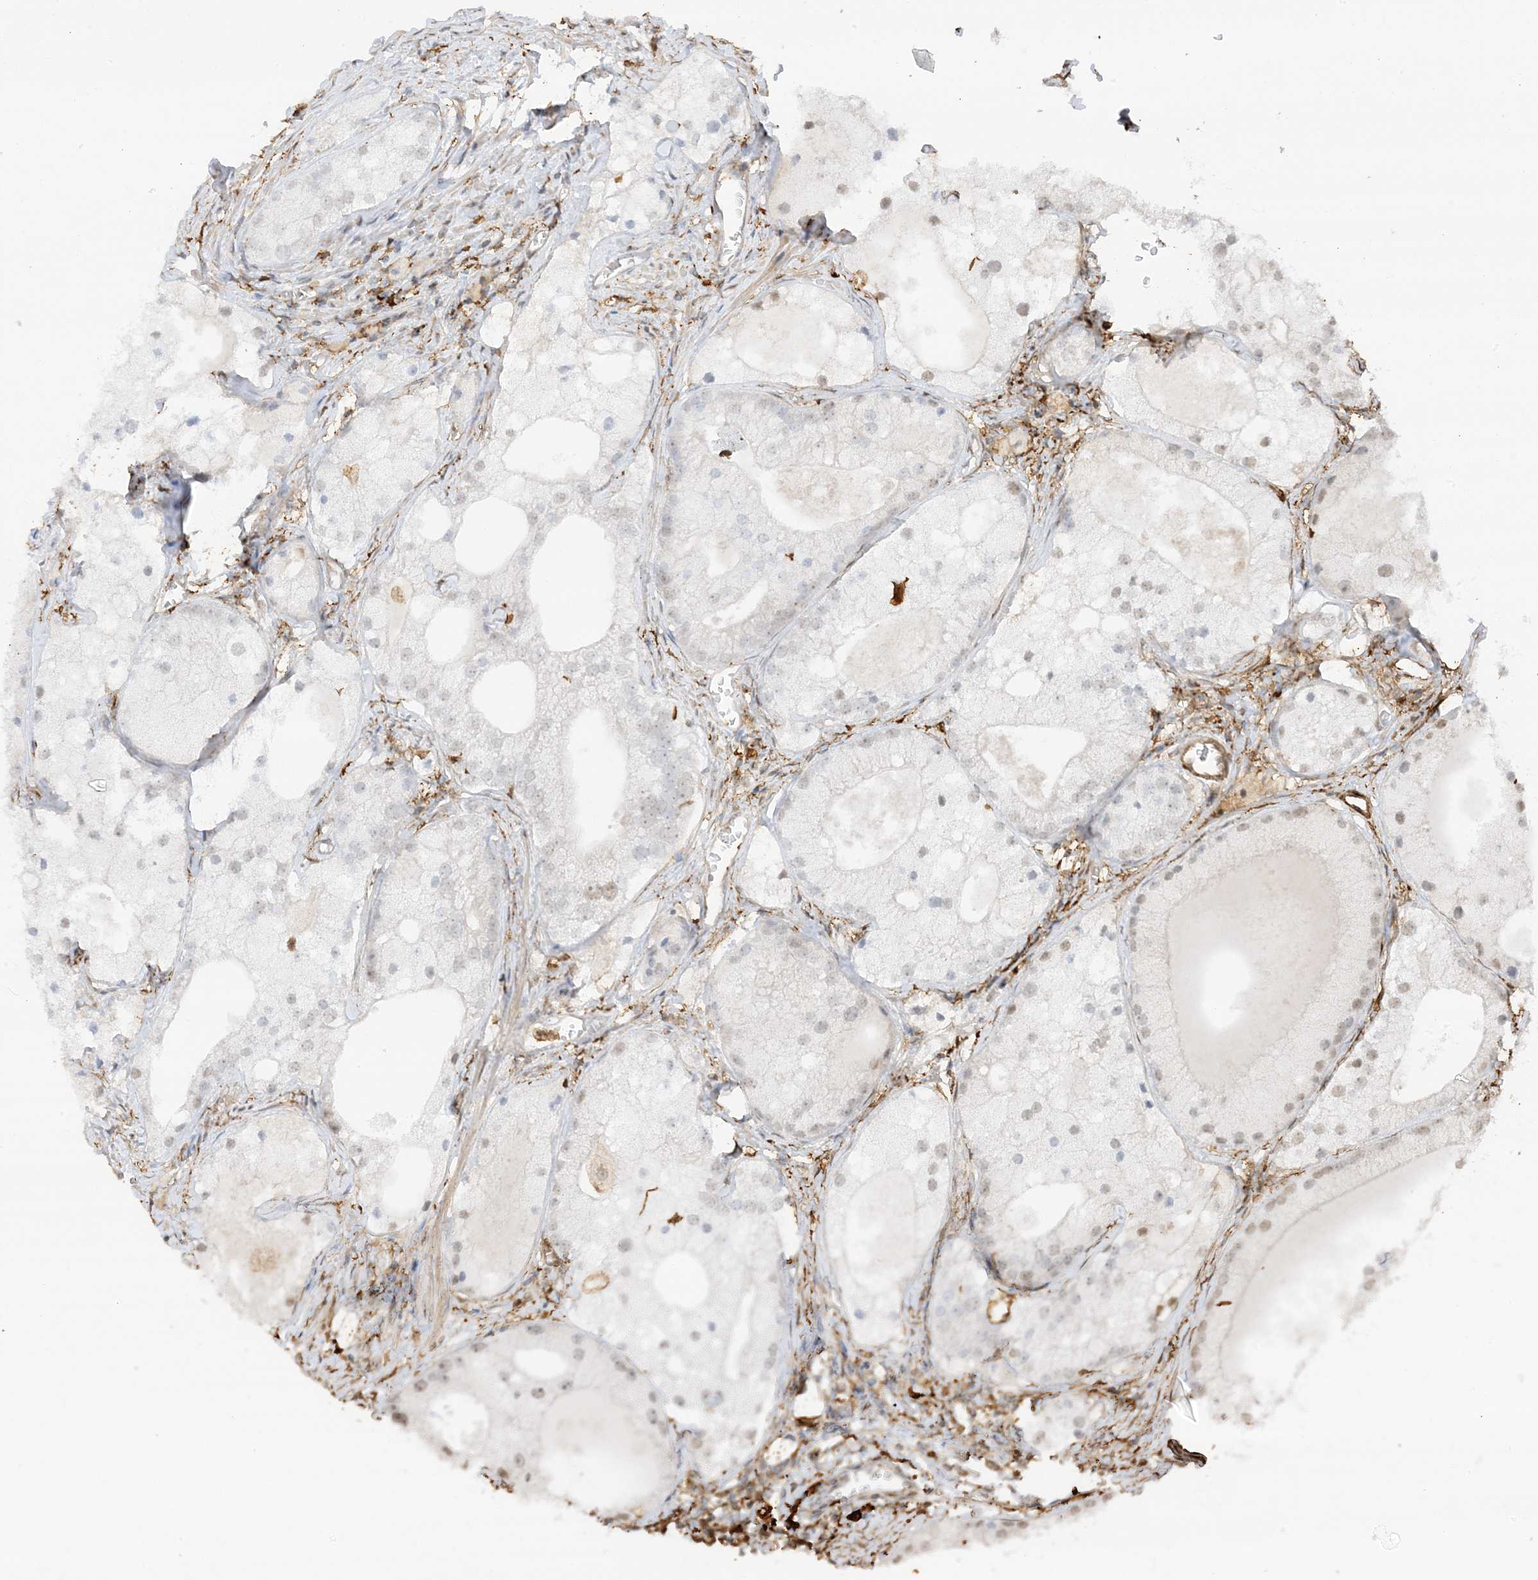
{"staining": {"intensity": "negative", "quantity": "none", "location": "none"}, "tissue": "prostate cancer", "cell_type": "Tumor cells", "image_type": "cancer", "snomed": [{"axis": "morphology", "description": "Adenocarcinoma, Low grade"}, {"axis": "topography", "description": "Prostate"}], "caption": "An immunohistochemistry image of prostate cancer is shown. There is no staining in tumor cells of prostate cancer.", "gene": "PHACTR2", "patient": {"sex": "male", "age": 69}}